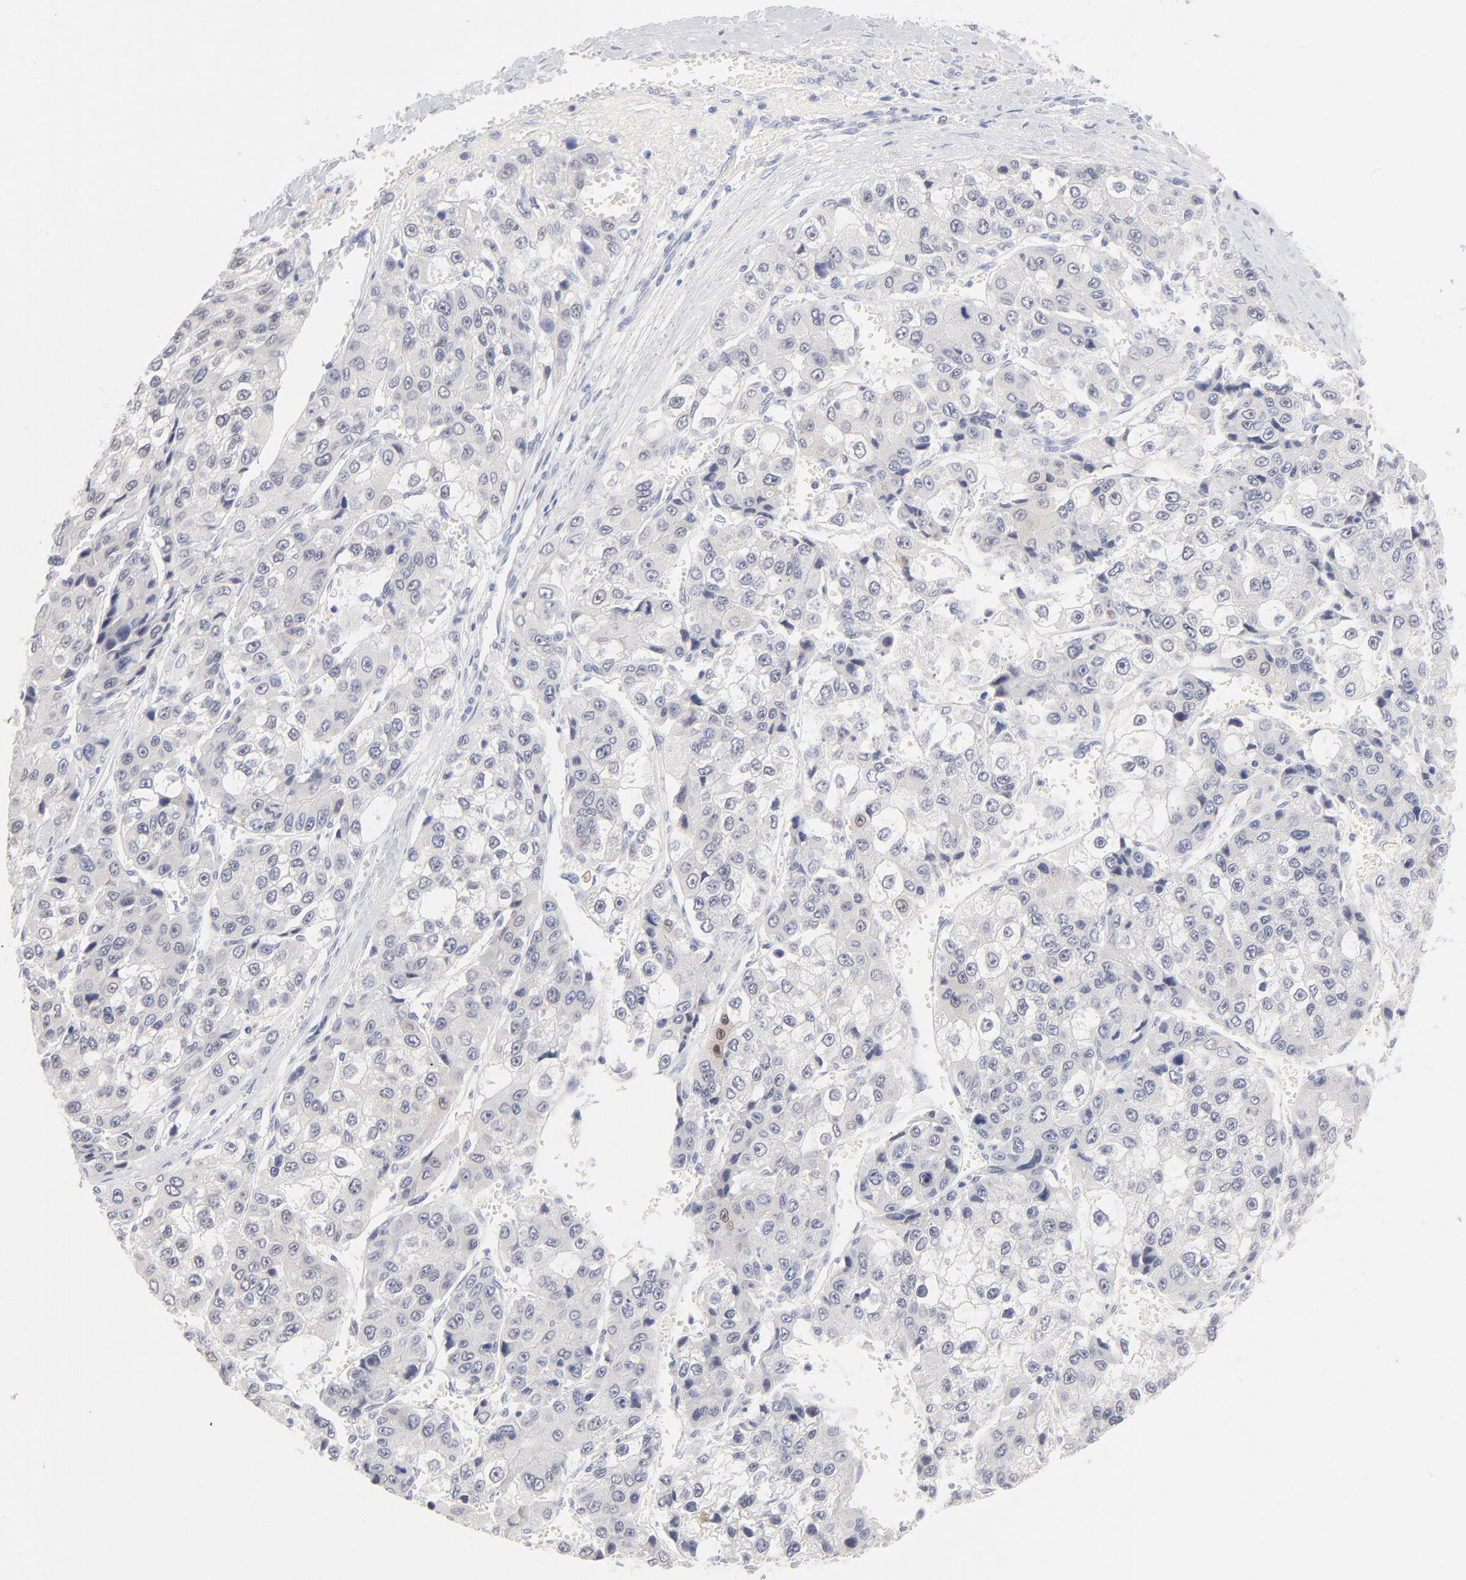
{"staining": {"intensity": "moderate", "quantity": "<25%", "location": "nuclear"}, "tissue": "liver cancer", "cell_type": "Tumor cells", "image_type": "cancer", "snomed": [{"axis": "morphology", "description": "Carcinoma, Hepatocellular, NOS"}, {"axis": "topography", "description": "Liver"}], "caption": "This micrograph shows IHC staining of liver cancer, with low moderate nuclear expression in about <25% of tumor cells.", "gene": "ONECUT1", "patient": {"sex": "female", "age": 66}}